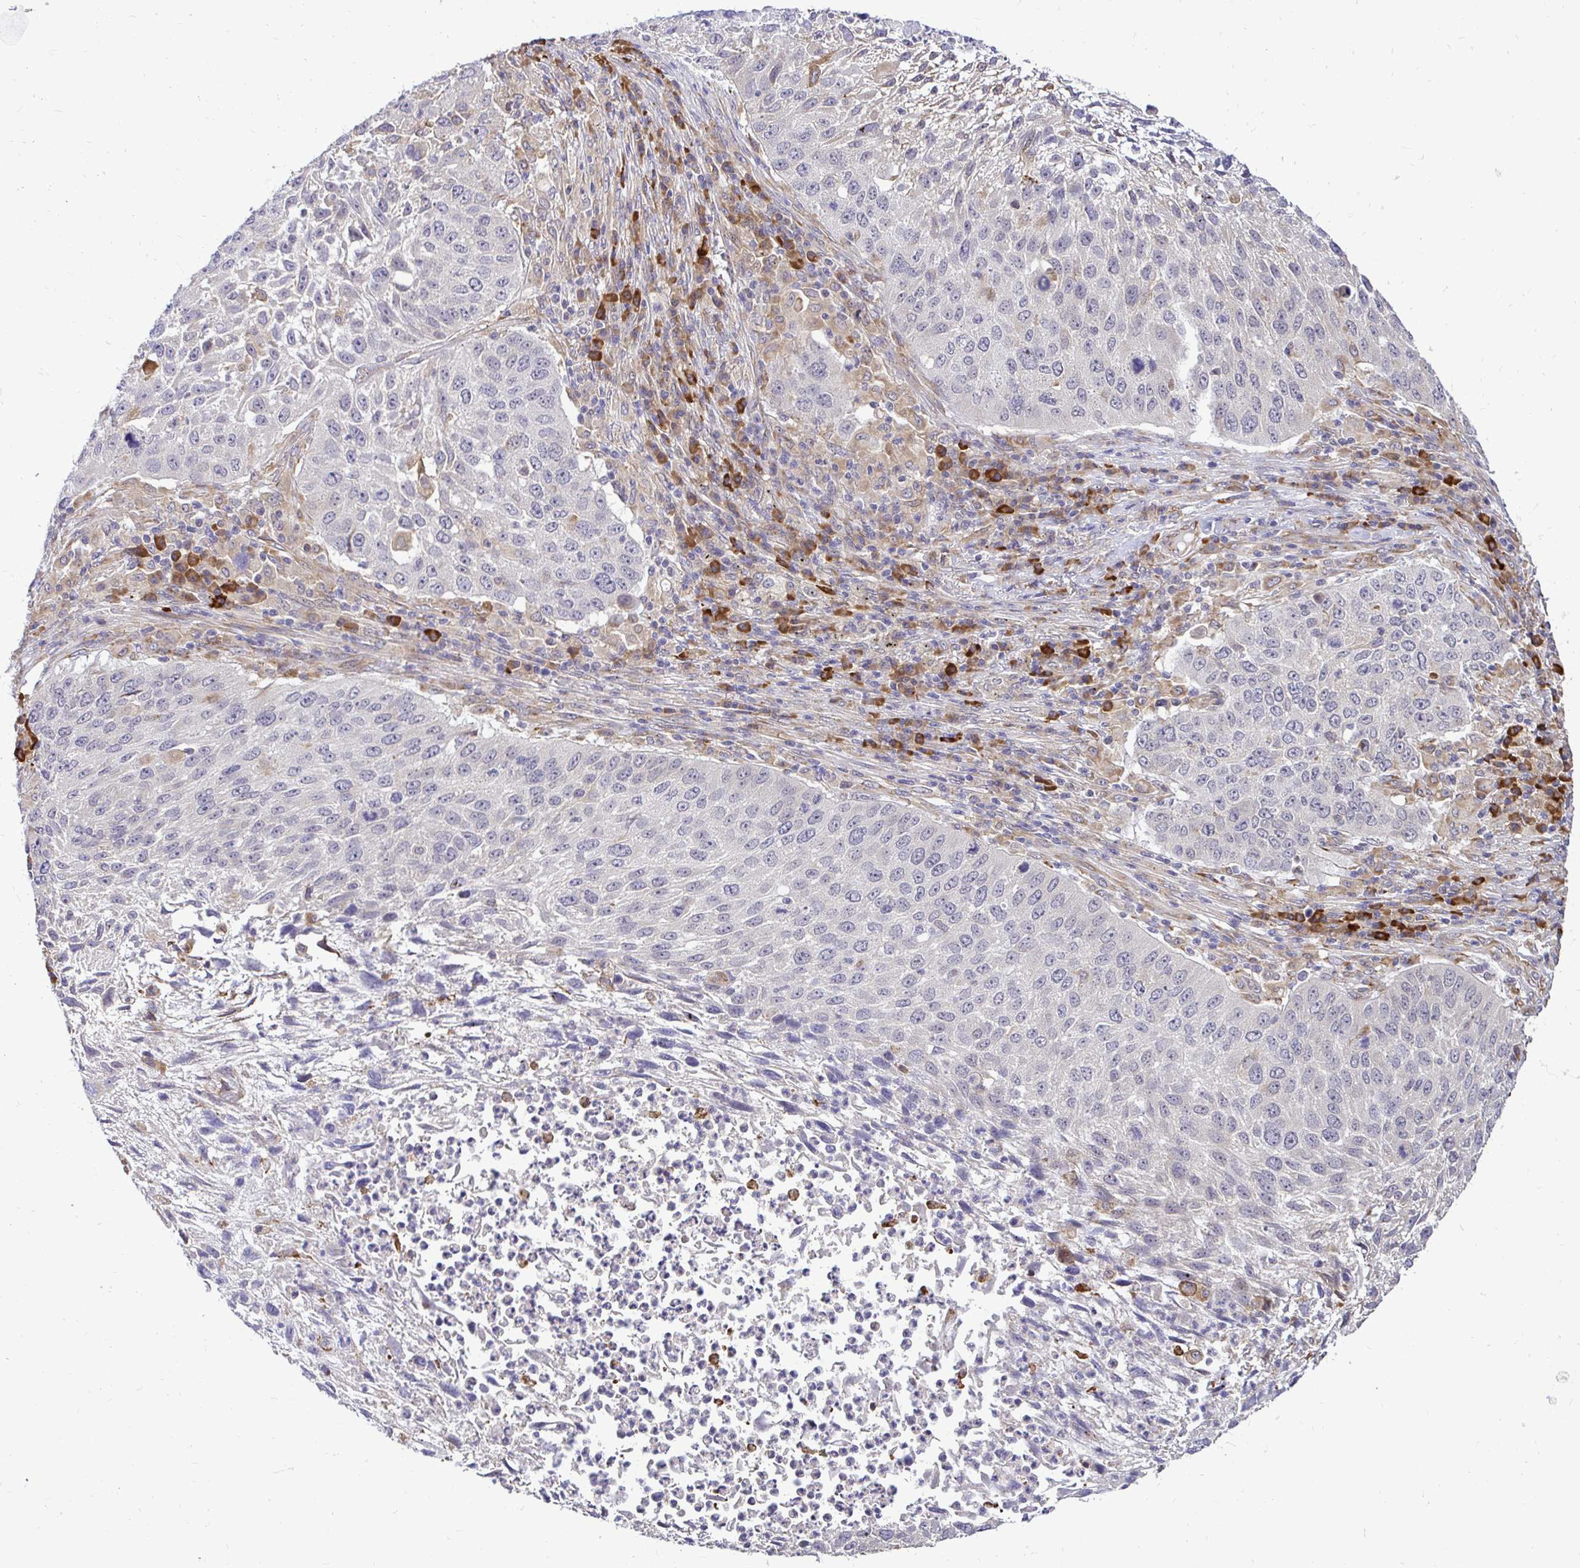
{"staining": {"intensity": "weak", "quantity": "<25%", "location": "cytoplasmic/membranous"}, "tissue": "lung cancer", "cell_type": "Tumor cells", "image_type": "cancer", "snomed": [{"axis": "morphology", "description": "Normal morphology"}, {"axis": "morphology", "description": "Squamous cell carcinoma, NOS"}, {"axis": "topography", "description": "Lymph node"}, {"axis": "topography", "description": "Lung"}], "caption": "The photomicrograph demonstrates no significant expression in tumor cells of lung cancer. (Immunohistochemistry (ihc), brightfield microscopy, high magnification).", "gene": "NAALAD2", "patient": {"sex": "male", "age": 67}}